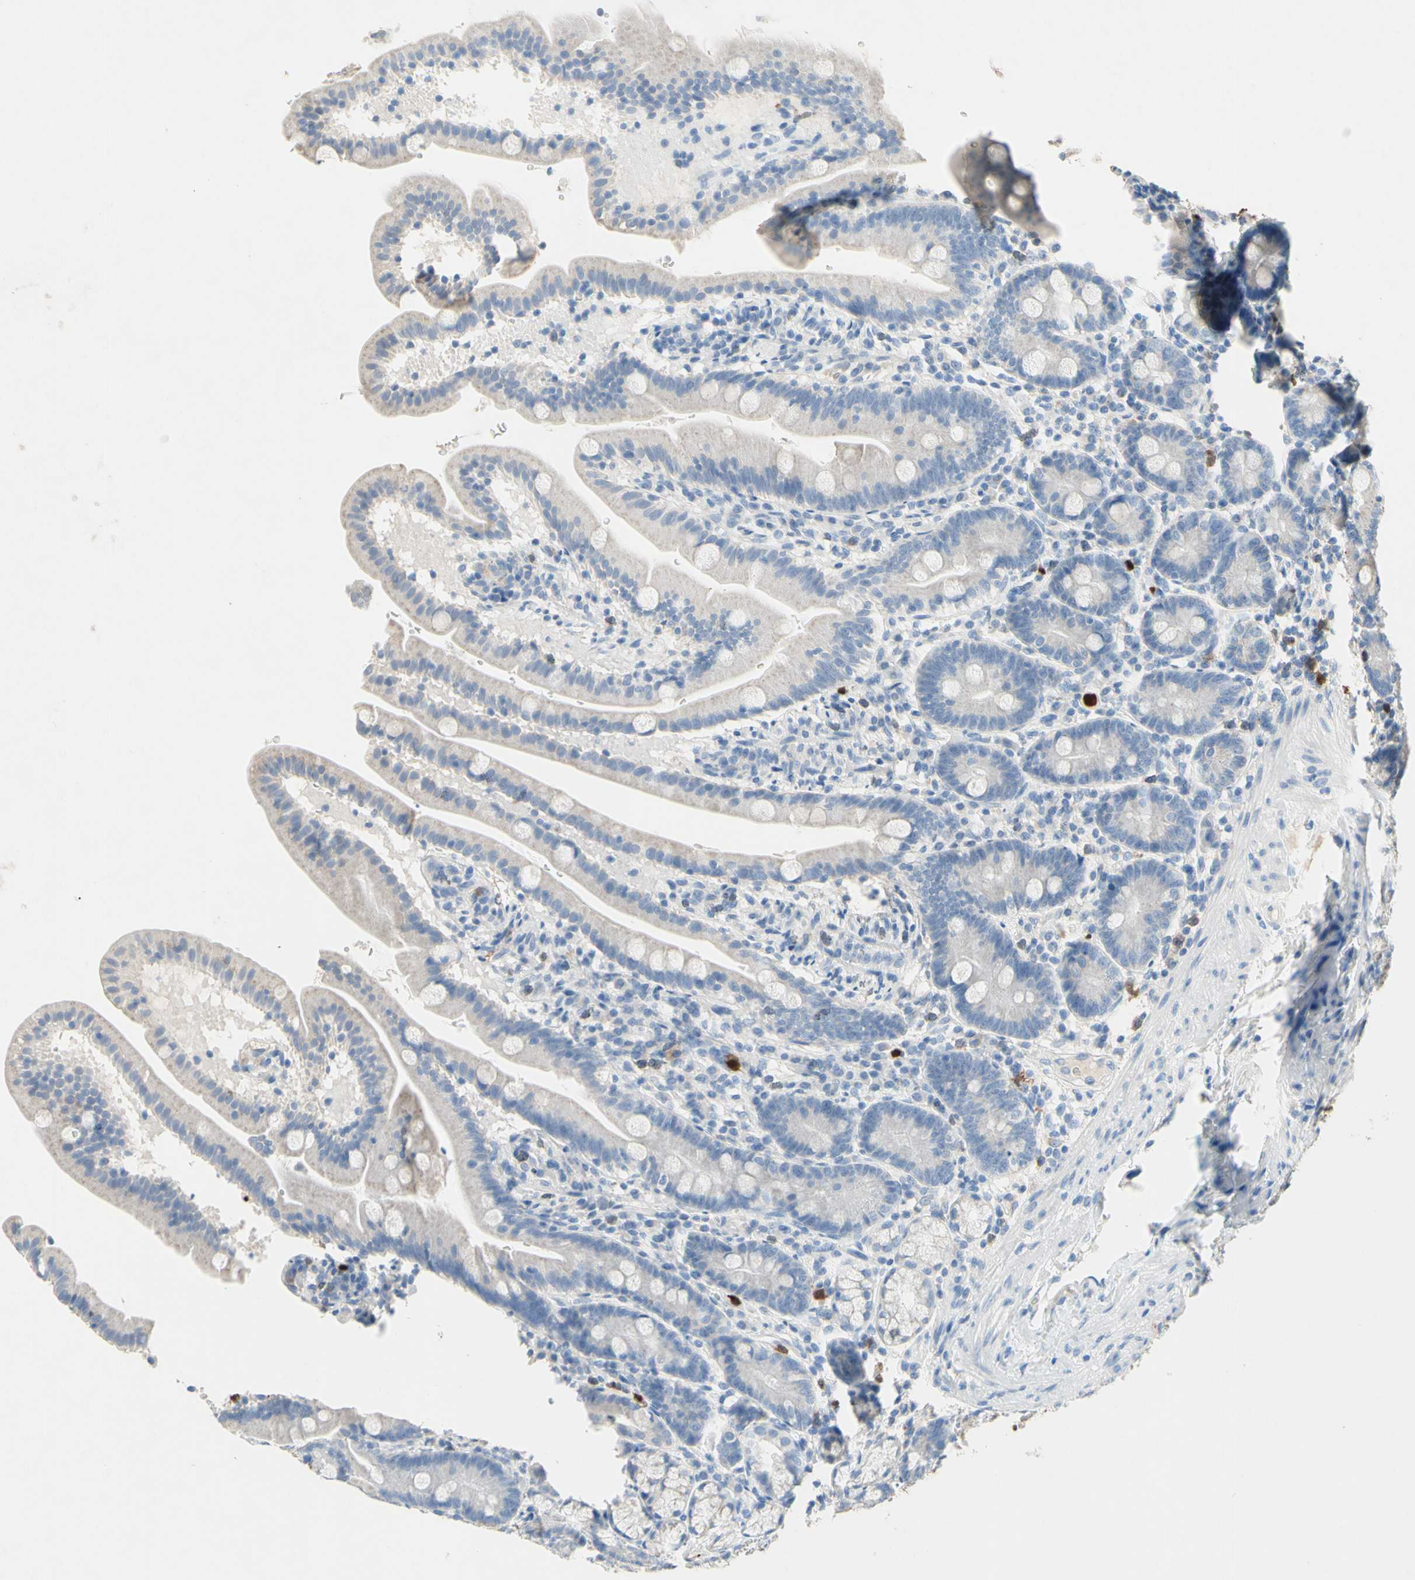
{"staining": {"intensity": "negative", "quantity": "none", "location": "none"}, "tissue": "duodenum", "cell_type": "Glandular cells", "image_type": "normal", "snomed": [{"axis": "morphology", "description": "Normal tissue, NOS"}, {"axis": "topography", "description": "Duodenum"}], "caption": "A high-resolution micrograph shows immunohistochemistry staining of unremarkable duodenum, which demonstrates no significant staining in glandular cells.", "gene": "NFKBIZ", "patient": {"sex": "male", "age": 54}}